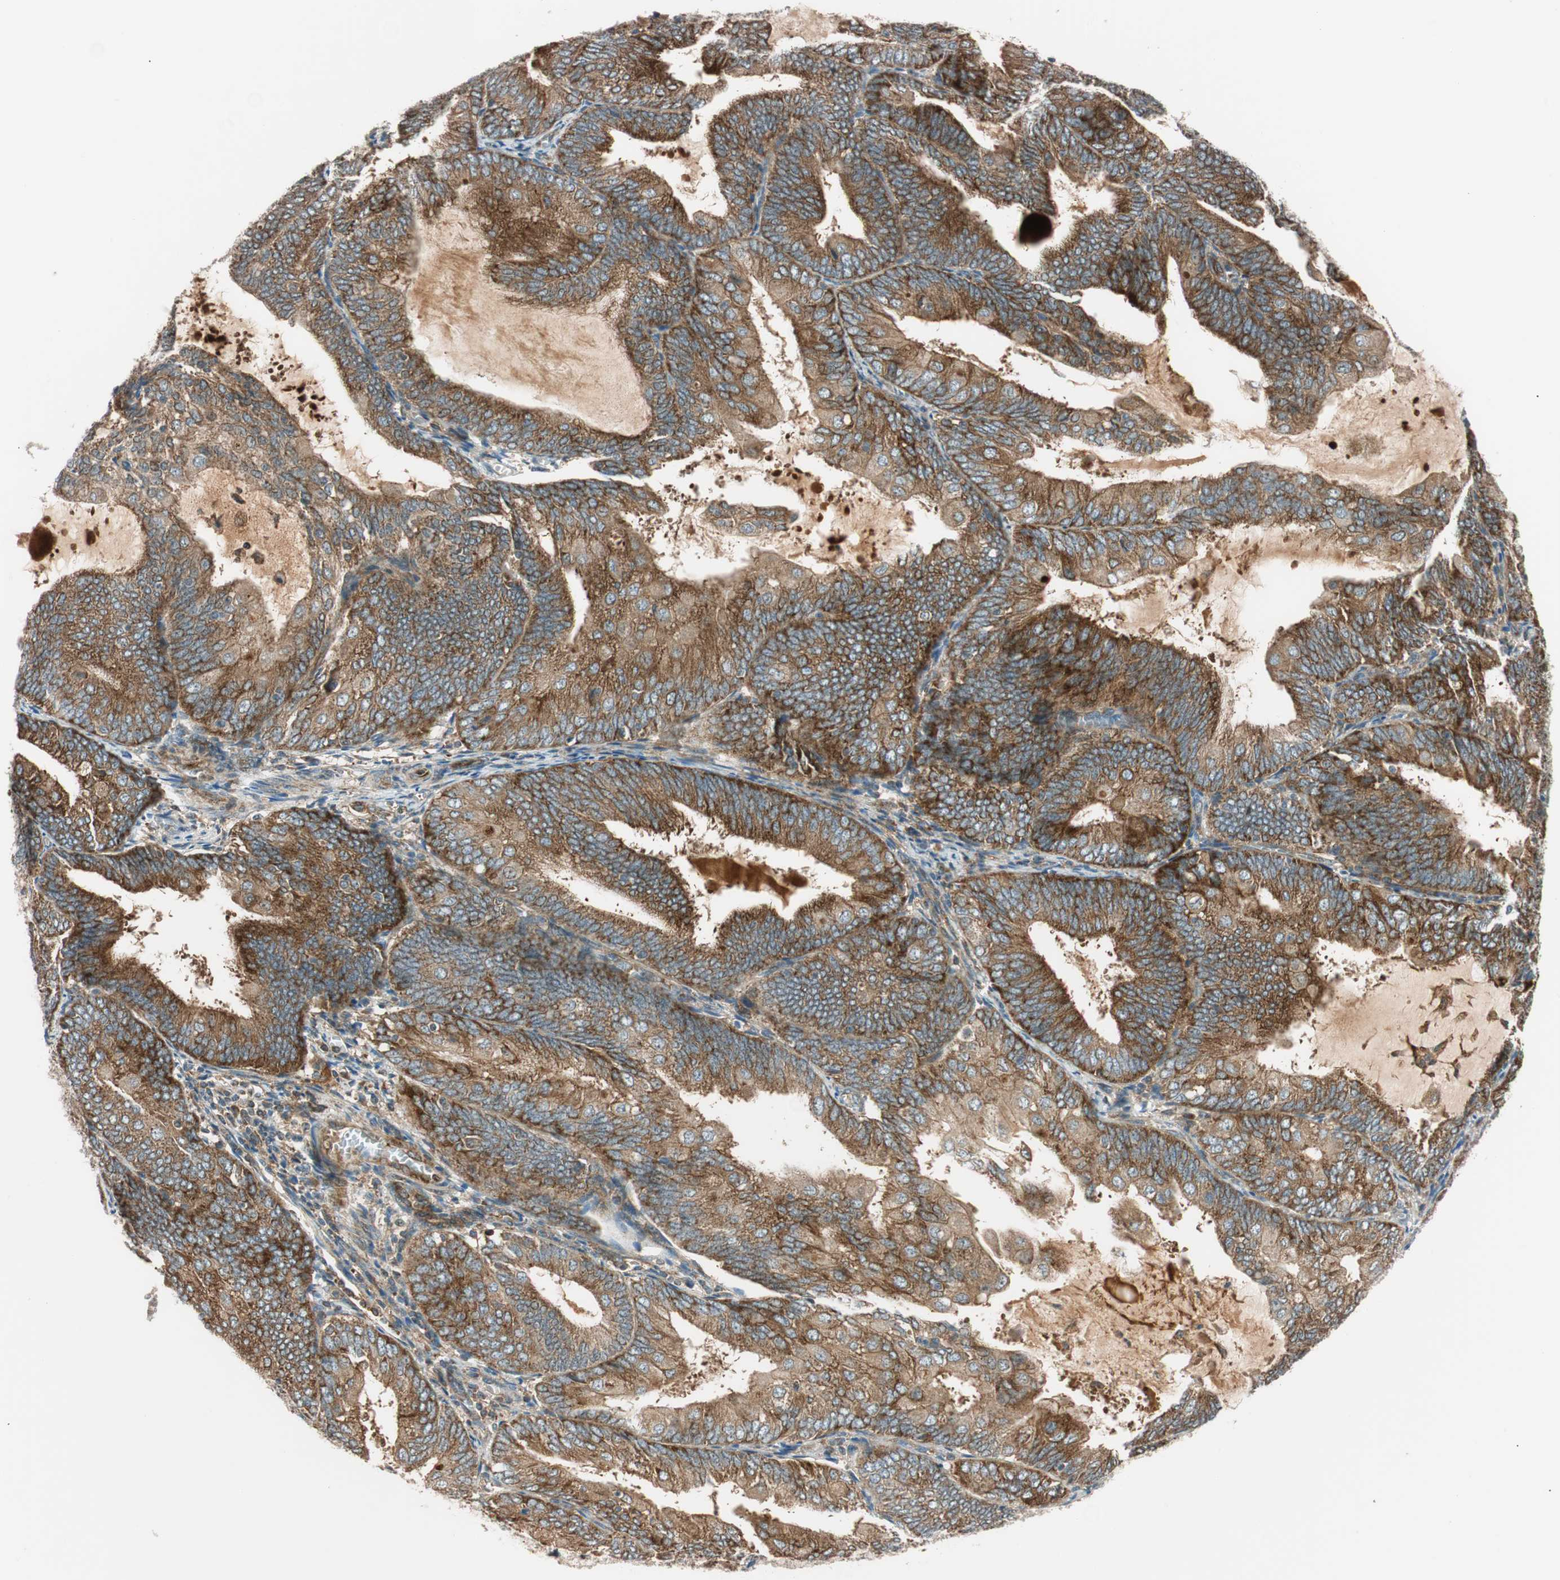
{"staining": {"intensity": "strong", "quantity": ">75%", "location": "cytoplasmic/membranous"}, "tissue": "endometrial cancer", "cell_type": "Tumor cells", "image_type": "cancer", "snomed": [{"axis": "morphology", "description": "Adenocarcinoma, NOS"}, {"axis": "topography", "description": "Endometrium"}], "caption": "A brown stain labels strong cytoplasmic/membranous expression of a protein in adenocarcinoma (endometrial) tumor cells.", "gene": "ABI1", "patient": {"sex": "female", "age": 81}}